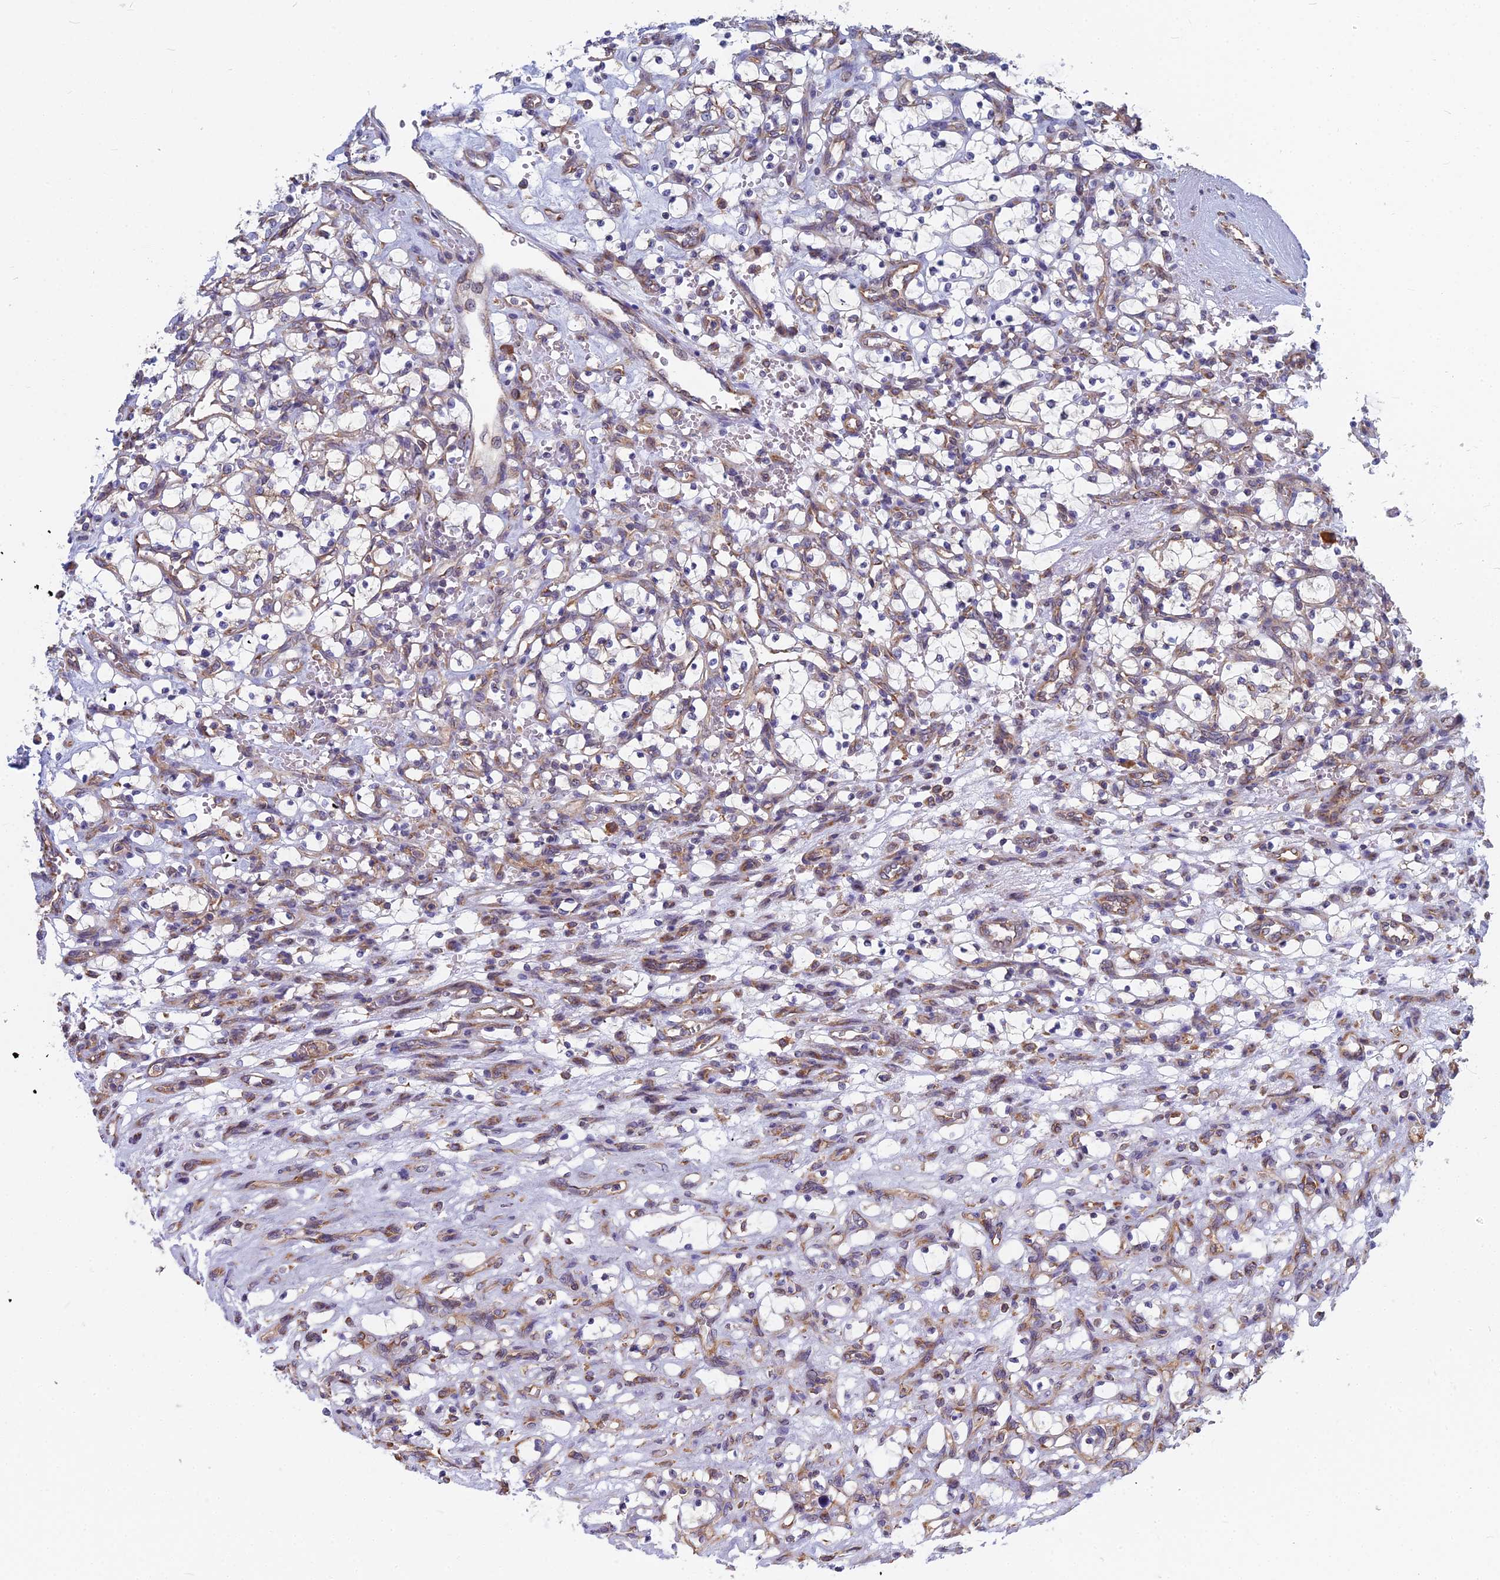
{"staining": {"intensity": "moderate", "quantity": "25%-75%", "location": "cytoplasmic/membranous"}, "tissue": "renal cancer", "cell_type": "Tumor cells", "image_type": "cancer", "snomed": [{"axis": "morphology", "description": "Adenocarcinoma, NOS"}, {"axis": "topography", "description": "Kidney"}], "caption": "Renal cancer stained with immunohistochemistry (IHC) demonstrates moderate cytoplasmic/membranous expression in about 25%-75% of tumor cells.", "gene": "KIAA1143", "patient": {"sex": "female", "age": 69}}